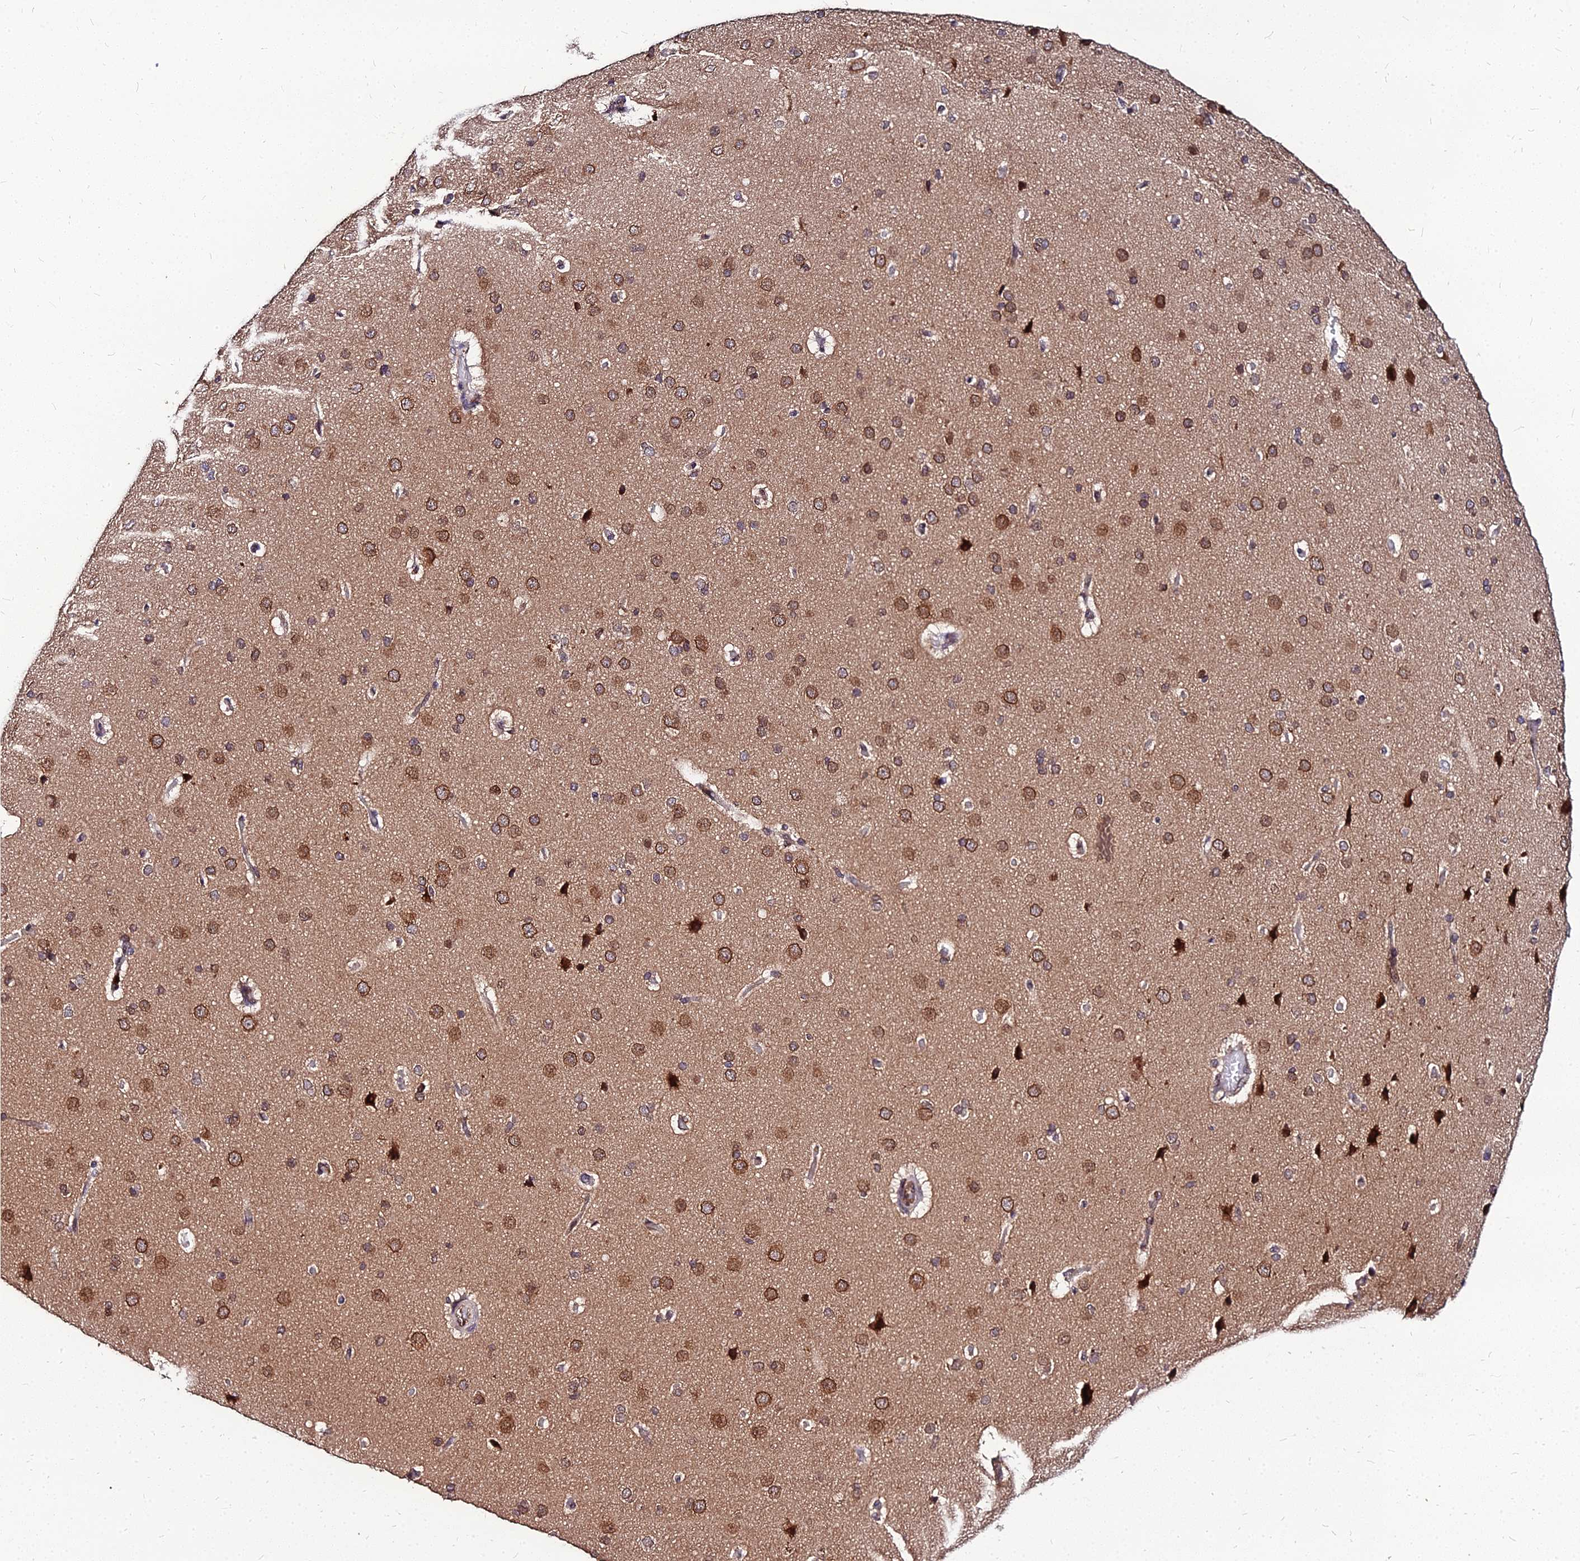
{"staining": {"intensity": "moderate", "quantity": ">75%", "location": "cytoplasmic/membranous"}, "tissue": "cerebral cortex", "cell_type": "Endothelial cells", "image_type": "normal", "snomed": [{"axis": "morphology", "description": "Normal tissue, NOS"}, {"axis": "topography", "description": "Cerebral cortex"}], "caption": "Immunohistochemical staining of normal cerebral cortex shows >75% levels of moderate cytoplasmic/membranous protein expression in approximately >75% of endothelial cells.", "gene": "PDE4D", "patient": {"sex": "male", "age": 62}}